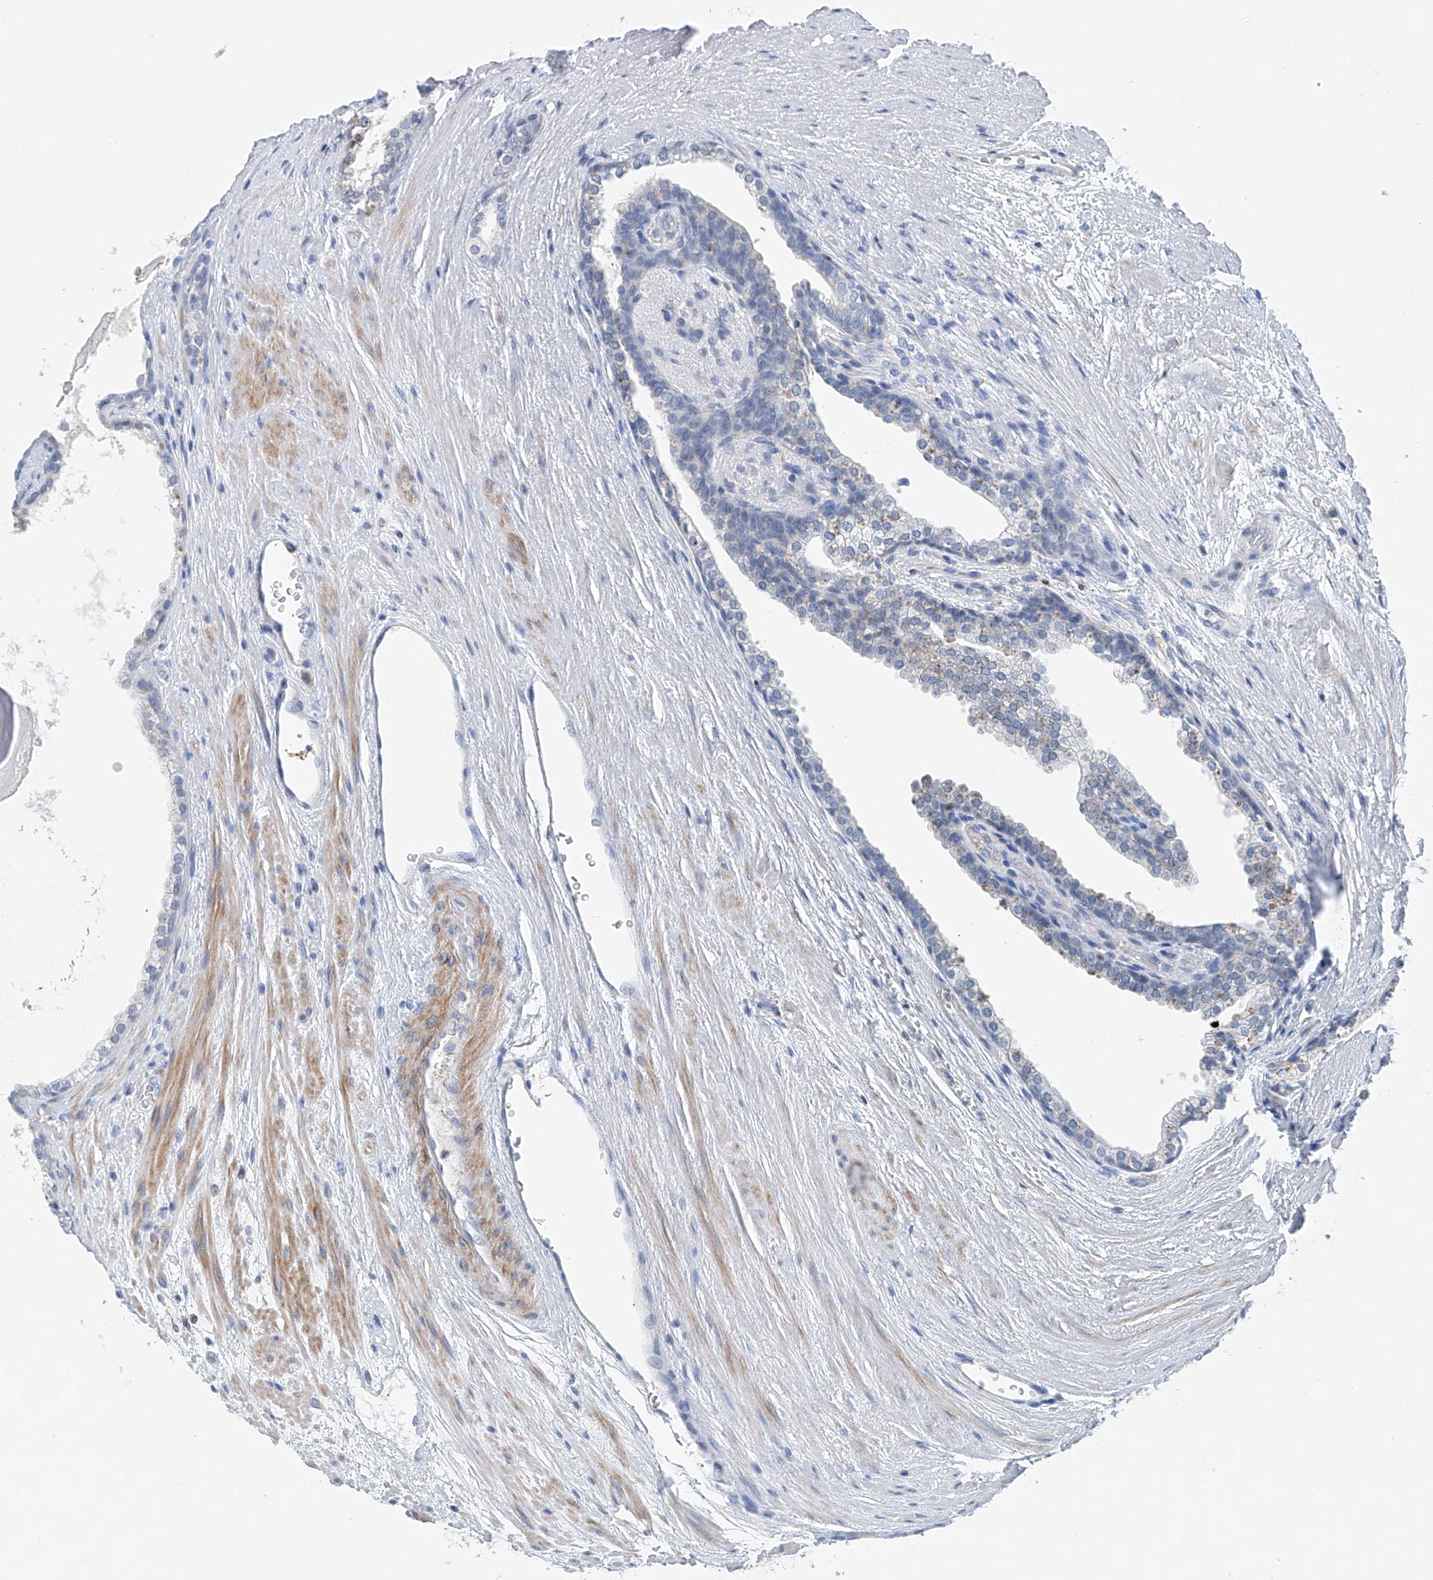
{"staining": {"intensity": "negative", "quantity": "none", "location": "none"}, "tissue": "prostate cancer", "cell_type": "Tumor cells", "image_type": "cancer", "snomed": [{"axis": "morphology", "description": "Normal morphology"}, {"axis": "morphology", "description": "Adenocarcinoma, Low grade"}, {"axis": "topography", "description": "Prostate"}], "caption": "Prostate low-grade adenocarcinoma was stained to show a protein in brown. There is no significant staining in tumor cells.", "gene": "ANKRD34A", "patient": {"sex": "male", "age": 72}}